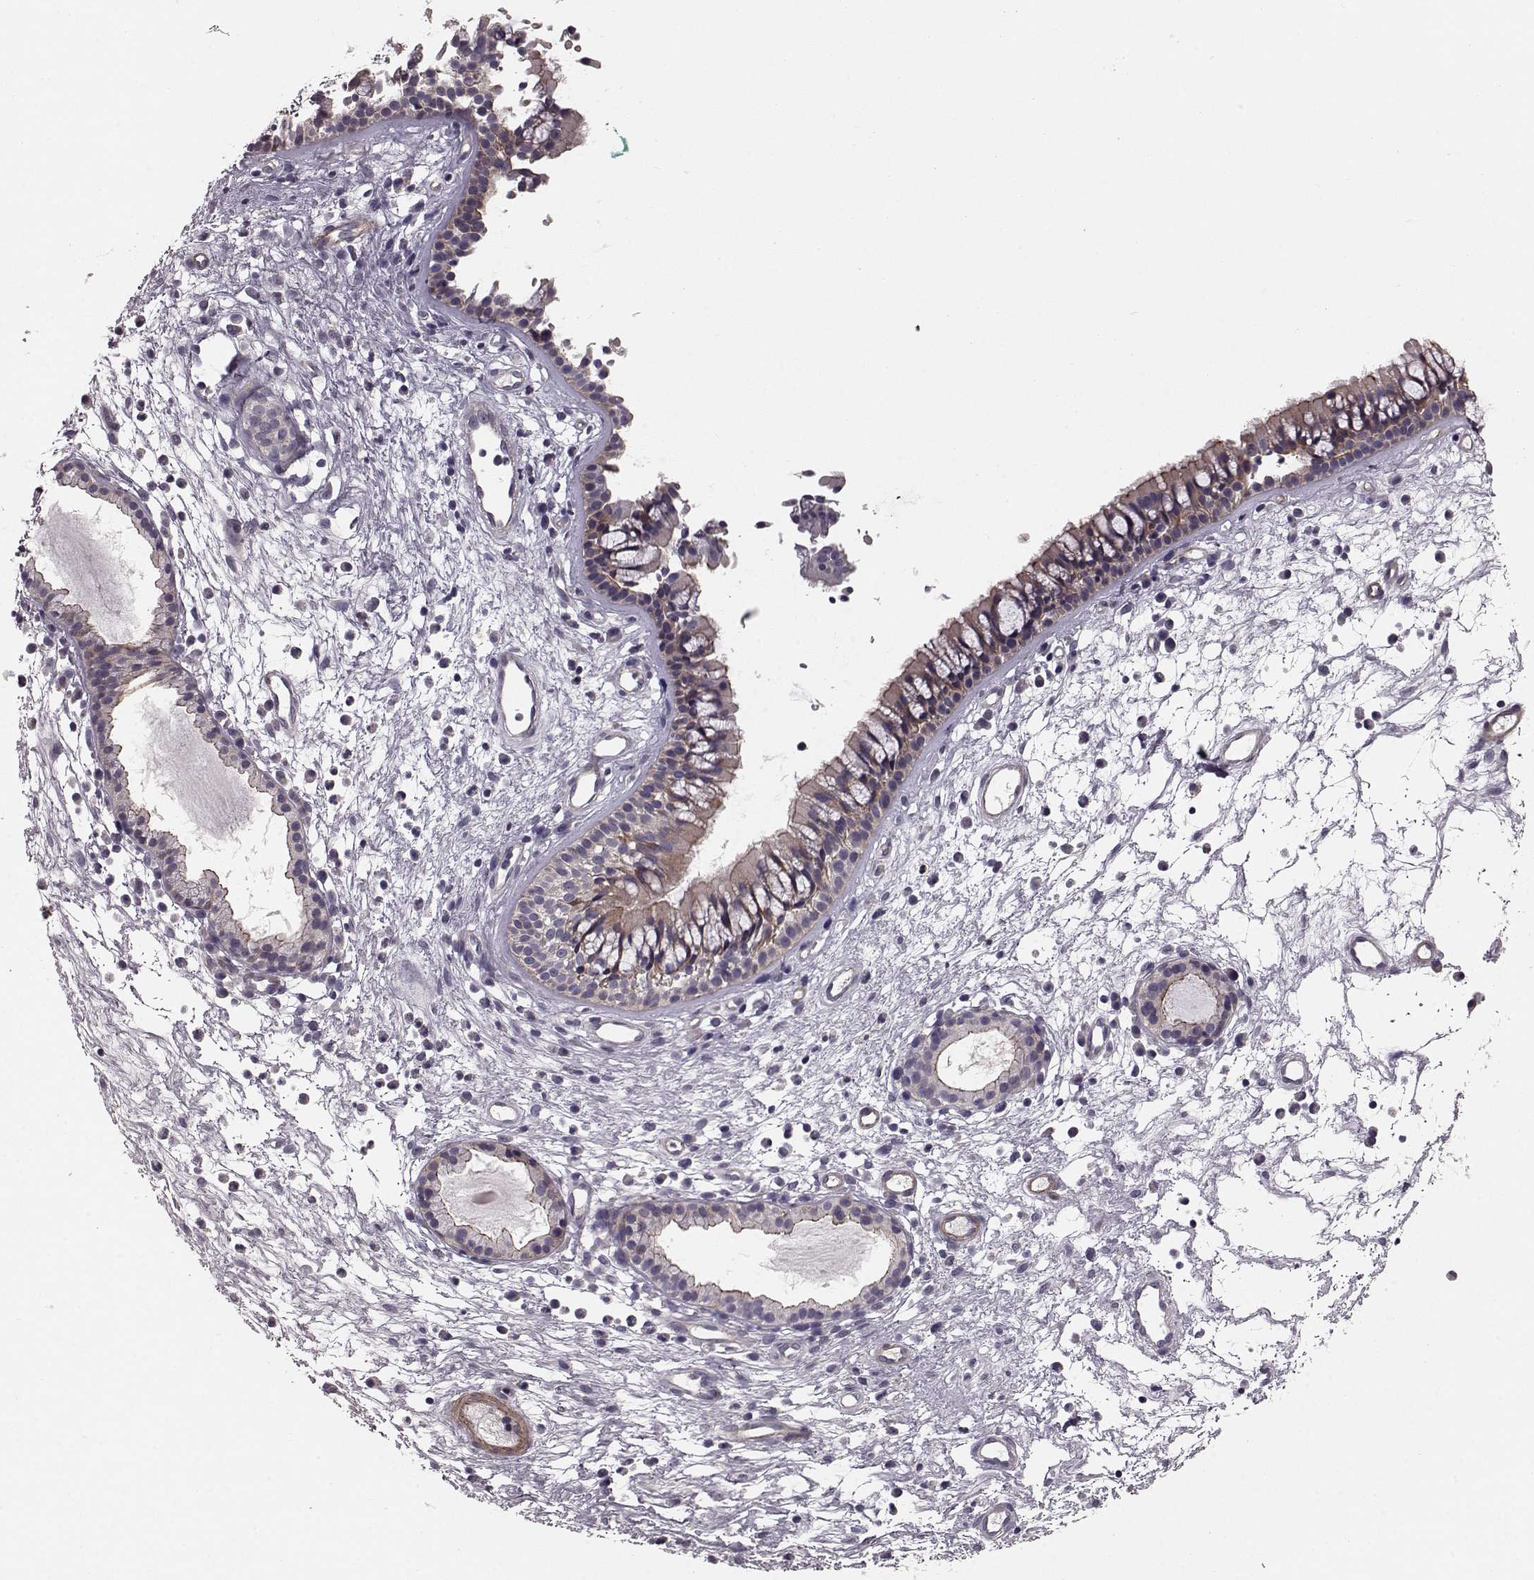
{"staining": {"intensity": "weak", "quantity": "<25%", "location": "cytoplasmic/membranous"}, "tissue": "nasopharynx", "cell_type": "Respiratory epithelial cells", "image_type": "normal", "snomed": [{"axis": "morphology", "description": "Normal tissue, NOS"}, {"axis": "topography", "description": "Nasopharynx"}], "caption": "Protein analysis of benign nasopharynx demonstrates no significant expression in respiratory epithelial cells. Nuclei are stained in blue.", "gene": "SLC22A18", "patient": {"sex": "male", "age": 77}}